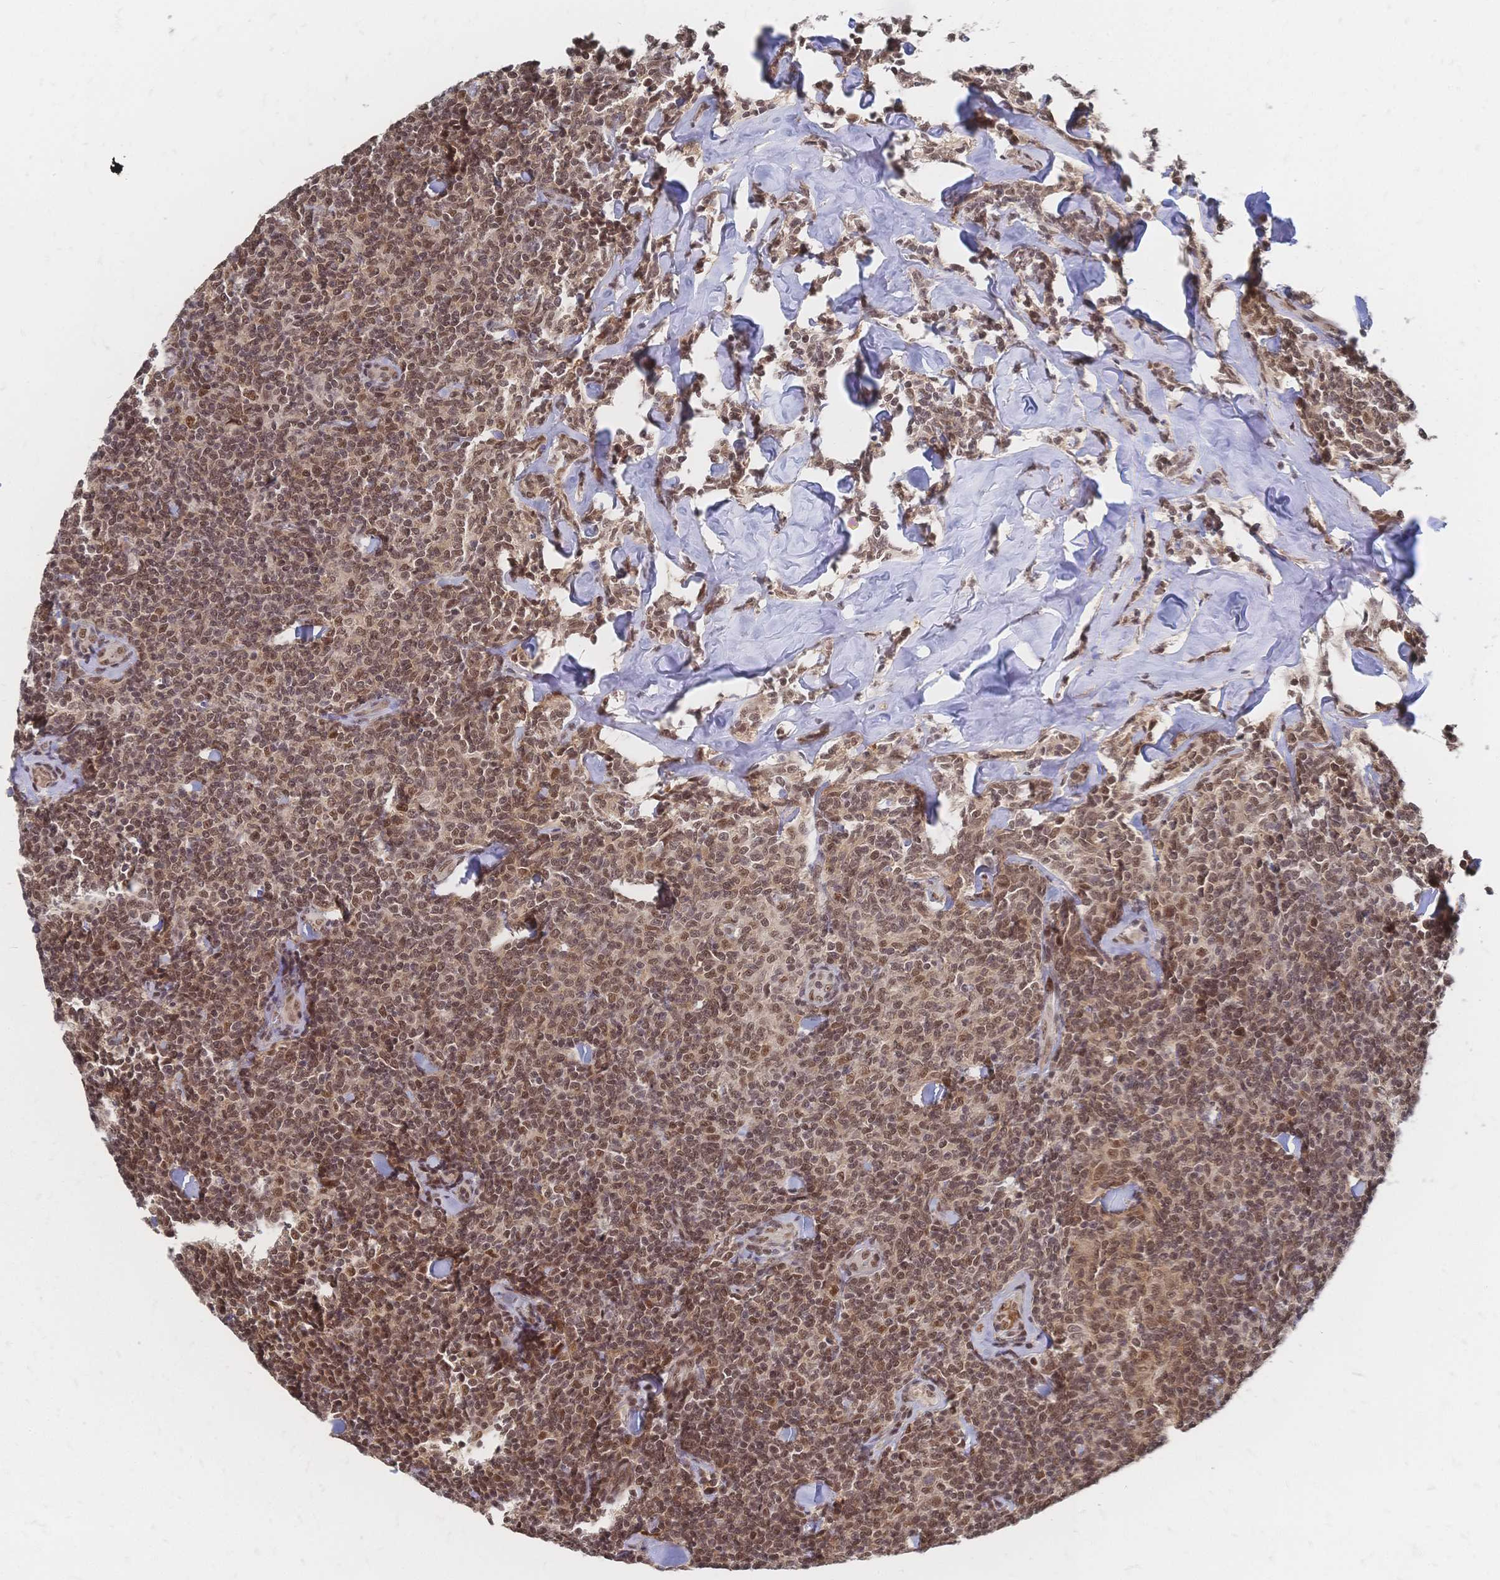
{"staining": {"intensity": "moderate", "quantity": ">75%", "location": "nuclear"}, "tissue": "lymphoma", "cell_type": "Tumor cells", "image_type": "cancer", "snomed": [{"axis": "morphology", "description": "Malignant lymphoma, non-Hodgkin's type, Low grade"}, {"axis": "topography", "description": "Lymph node"}], "caption": "Protein staining by immunohistochemistry demonstrates moderate nuclear staining in about >75% of tumor cells in lymphoma.", "gene": "NELFA", "patient": {"sex": "female", "age": 56}}